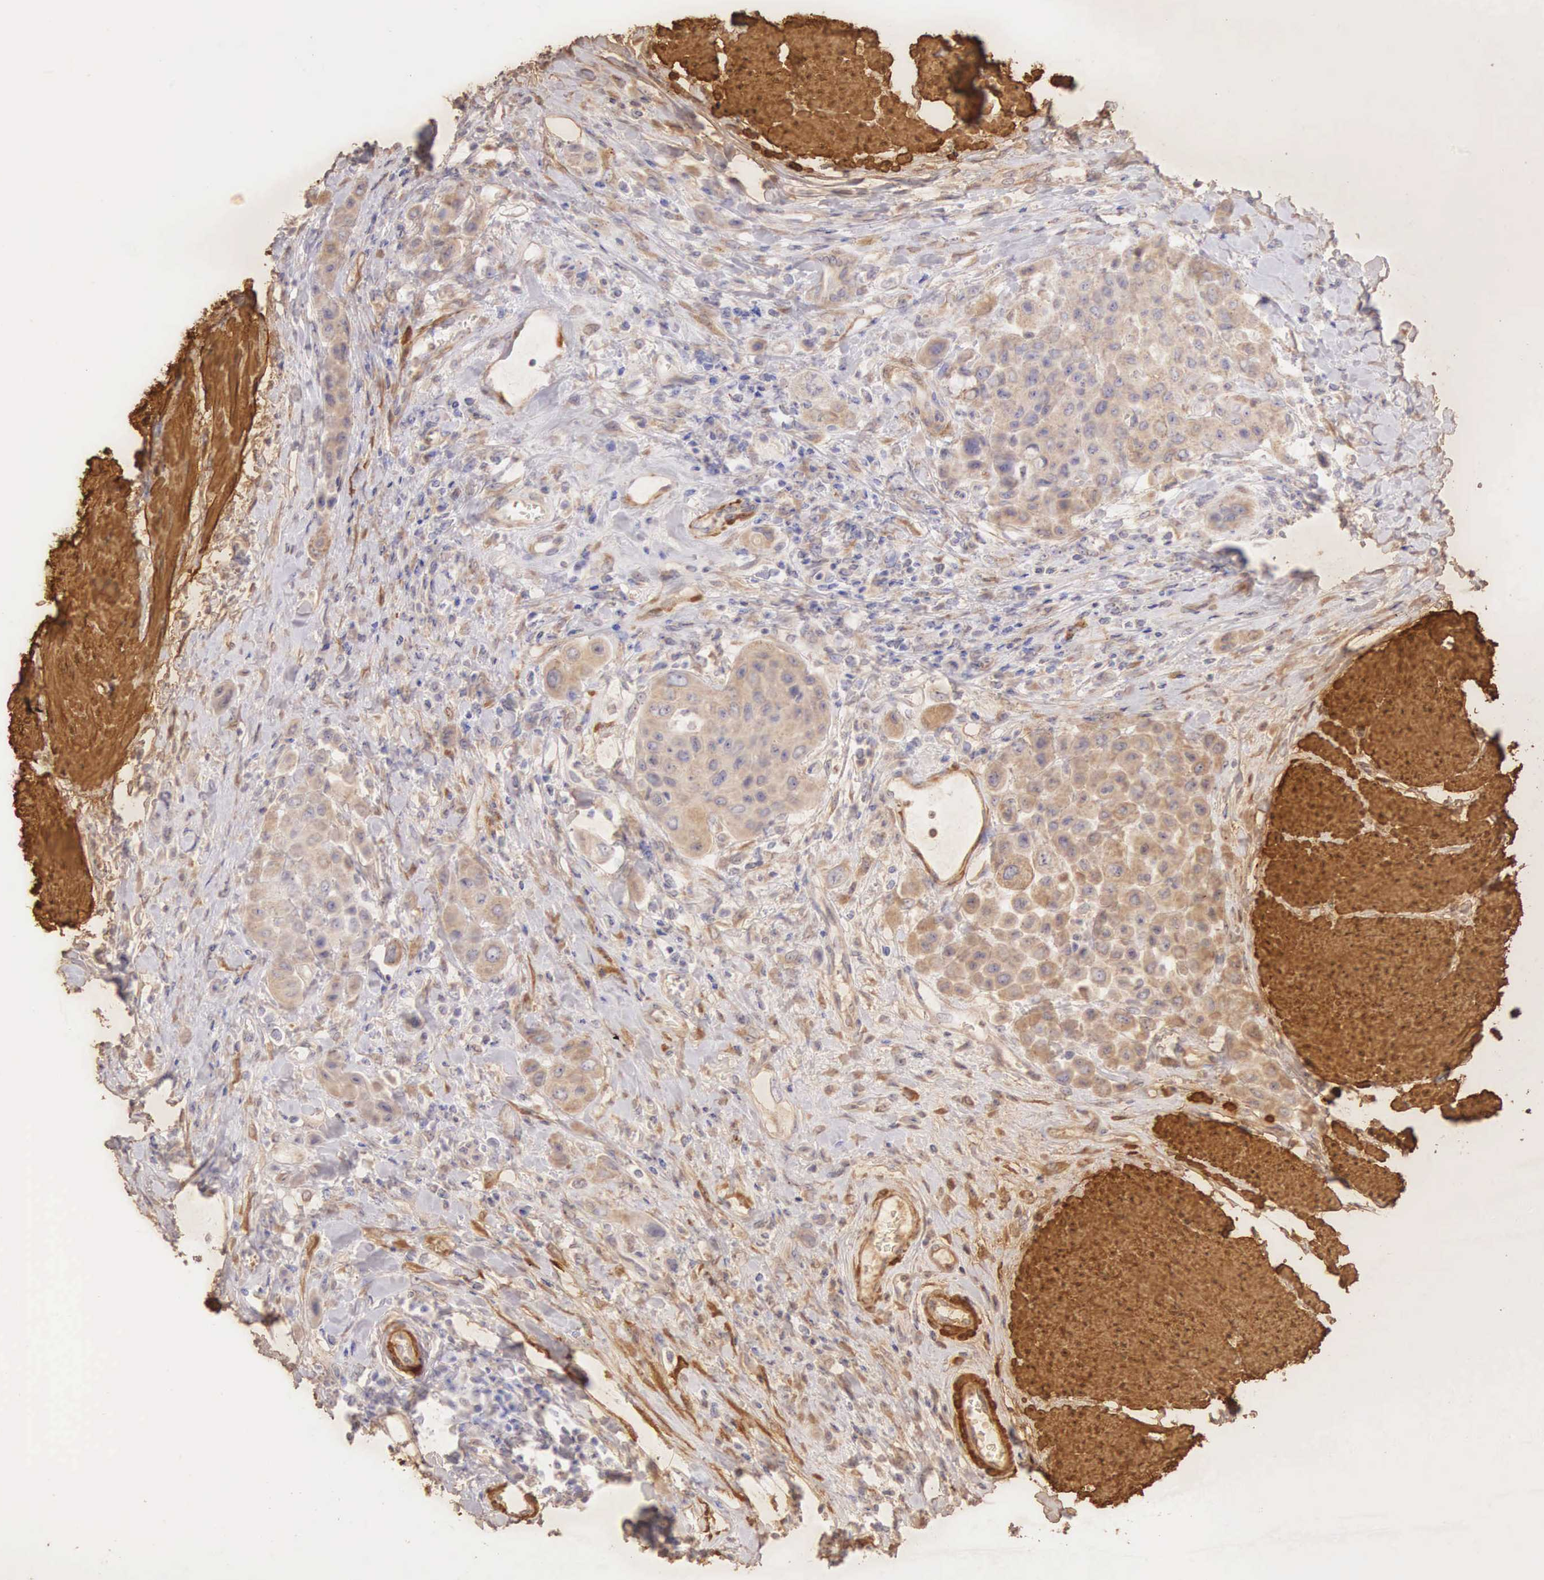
{"staining": {"intensity": "weak", "quantity": "25%-75%", "location": "cytoplasmic/membranous"}, "tissue": "urothelial cancer", "cell_type": "Tumor cells", "image_type": "cancer", "snomed": [{"axis": "morphology", "description": "Urothelial carcinoma, High grade"}, {"axis": "topography", "description": "Urinary bladder"}], "caption": "An image of urothelial carcinoma (high-grade) stained for a protein displays weak cytoplasmic/membranous brown staining in tumor cells. (DAB IHC, brown staining for protein, blue staining for nuclei).", "gene": "CNN1", "patient": {"sex": "male", "age": 50}}